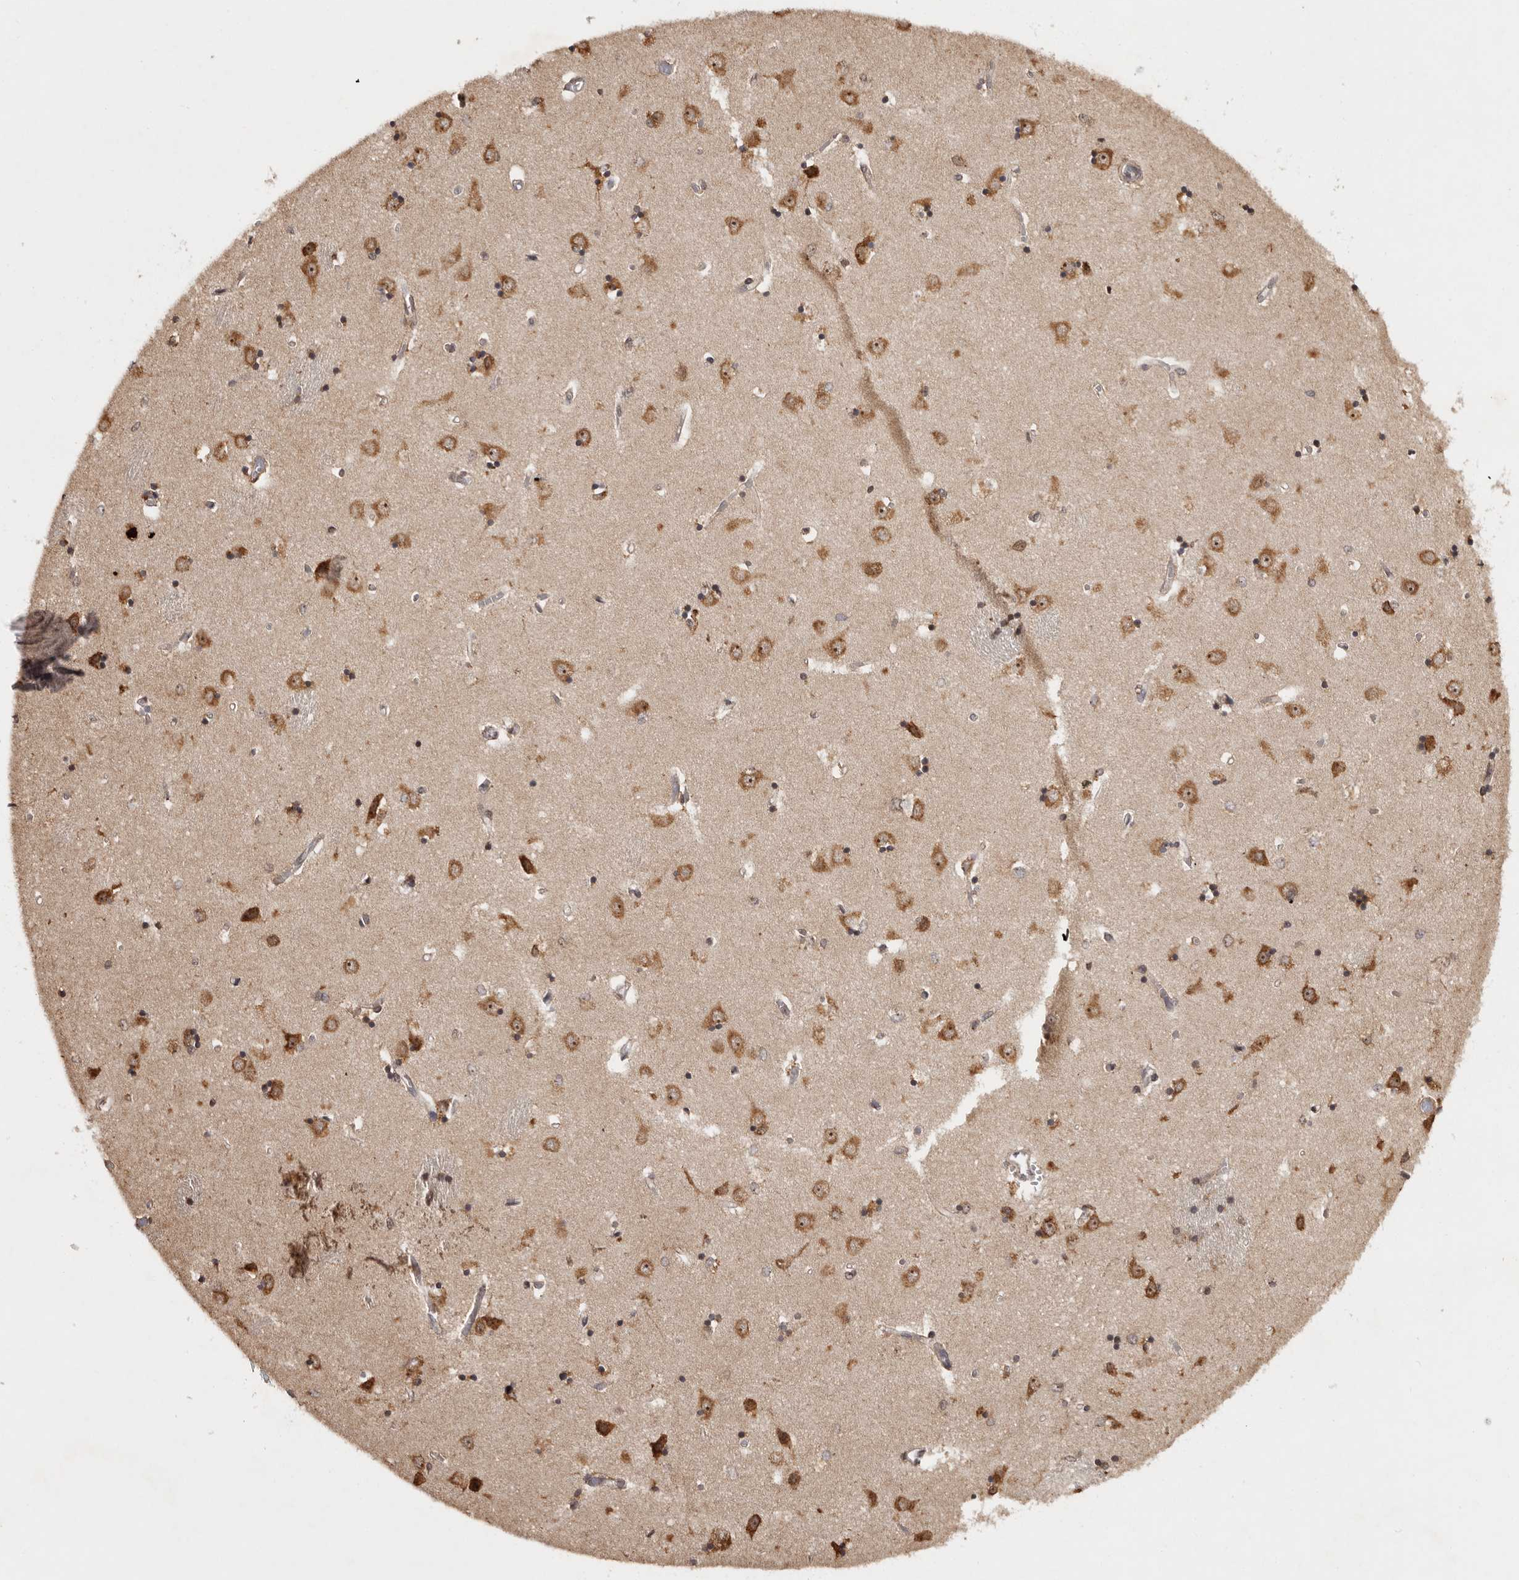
{"staining": {"intensity": "weak", "quantity": "25%-75%", "location": "nuclear"}, "tissue": "caudate", "cell_type": "Glial cells", "image_type": "normal", "snomed": [{"axis": "morphology", "description": "Normal tissue, NOS"}, {"axis": "topography", "description": "Lateral ventricle wall"}], "caption": "IHC micrograph of normal human caudate stained for a protein (brown), which exhibits low levels of weak nuclear staining in about 25%-75% of glial cells.", "gene": "ZNF83", "patient": {"sex": "male", "age": 45}}